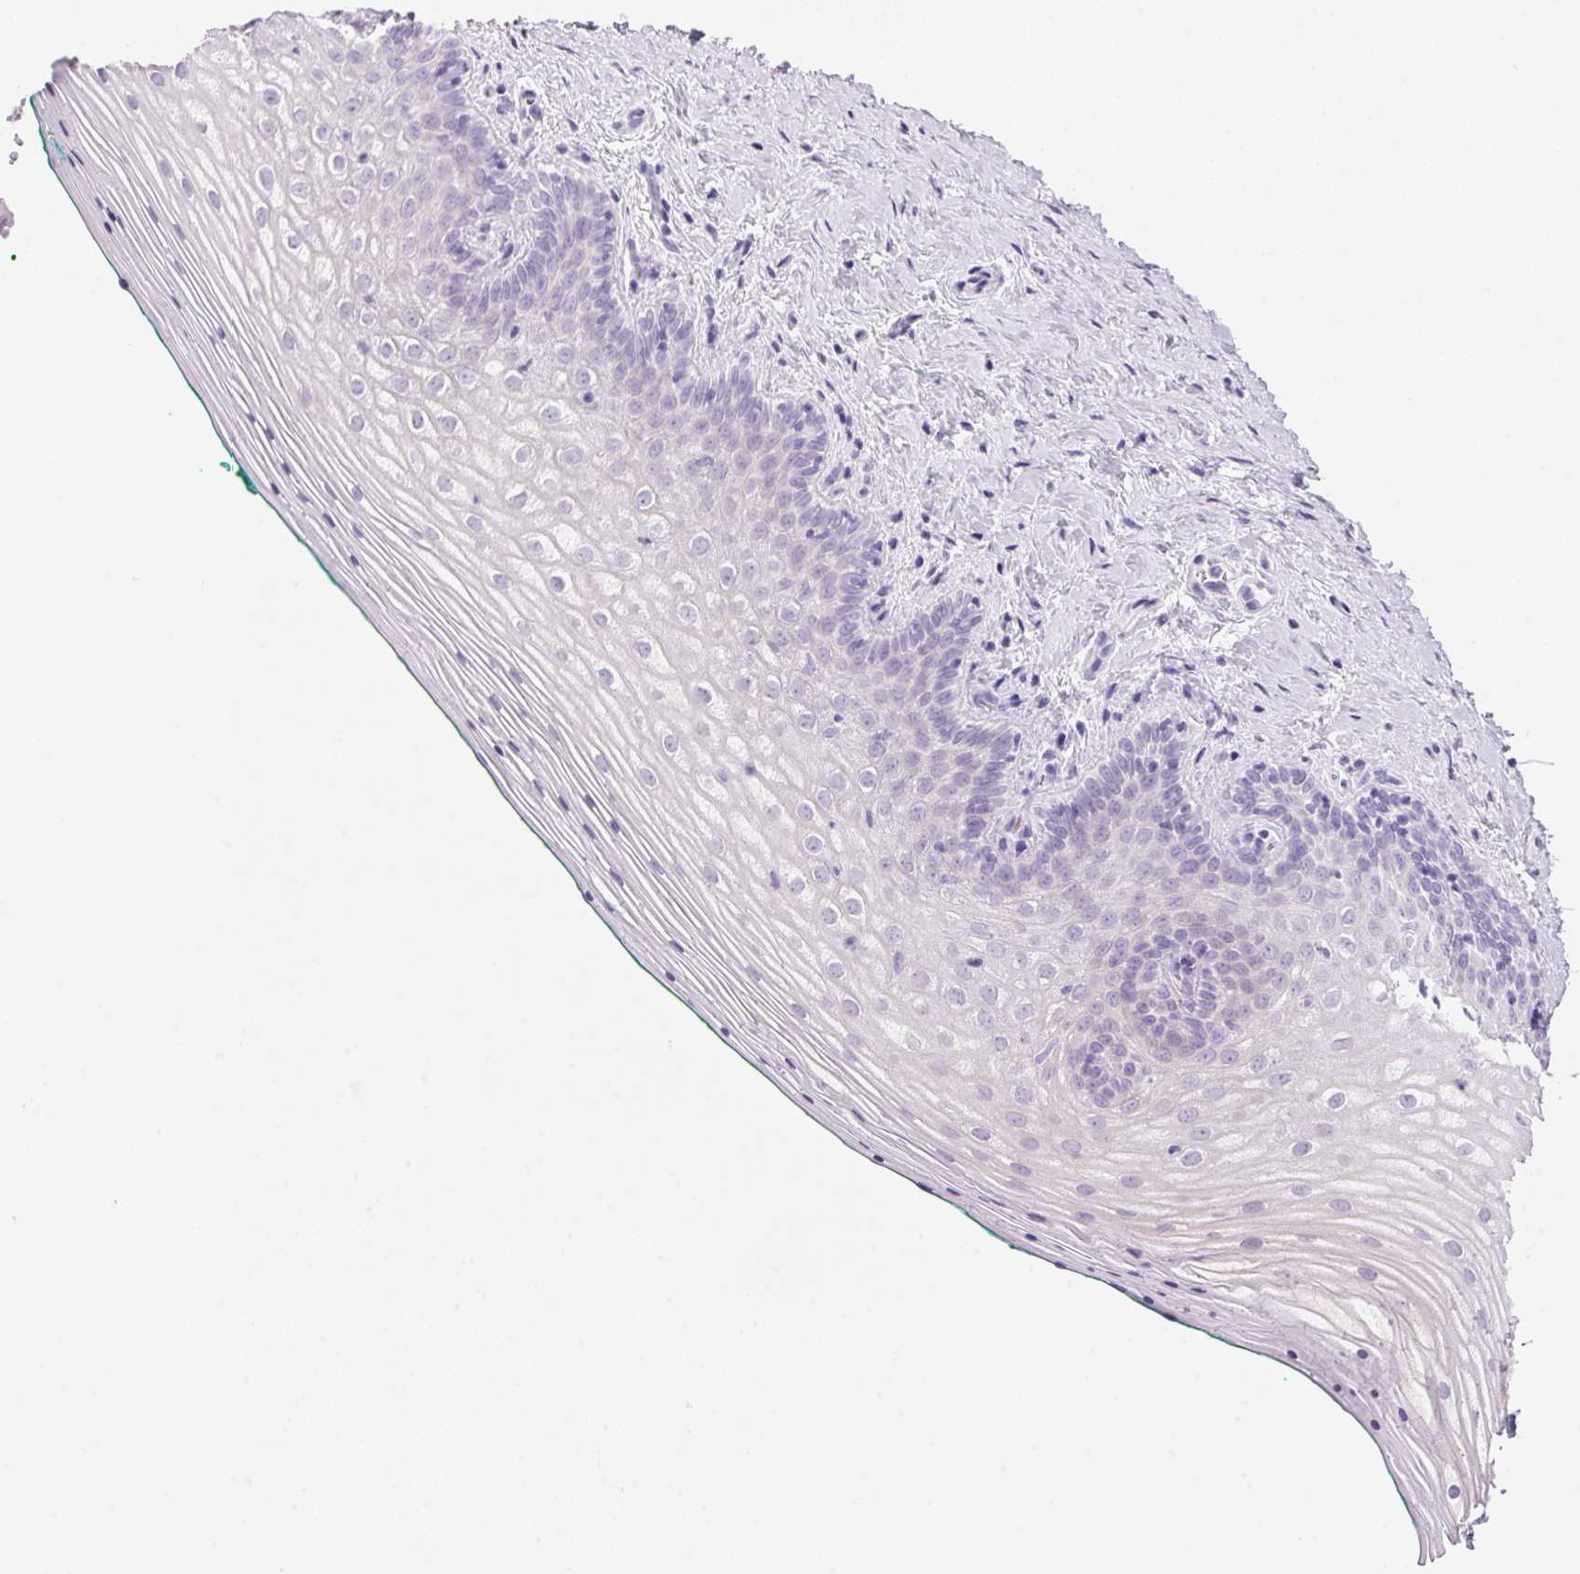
{"staining": {"intensity": "negative", "quantity": "none", "location": "none"}, "tissue": "vagina", "cell_type": "Squamous epithelial cells", "image_type": "normal", "snomed": [{"axis": "morphology", "description": "Normal tissue, NOS"}, {"axis": "topography", "description": "Vagina"}], "caption": "The immunohistochemistry image has no significant expression in squamous epithelial cells of vagina.", "gene": "DHCR24", "patient": {"sex": "female", "age": 45}}